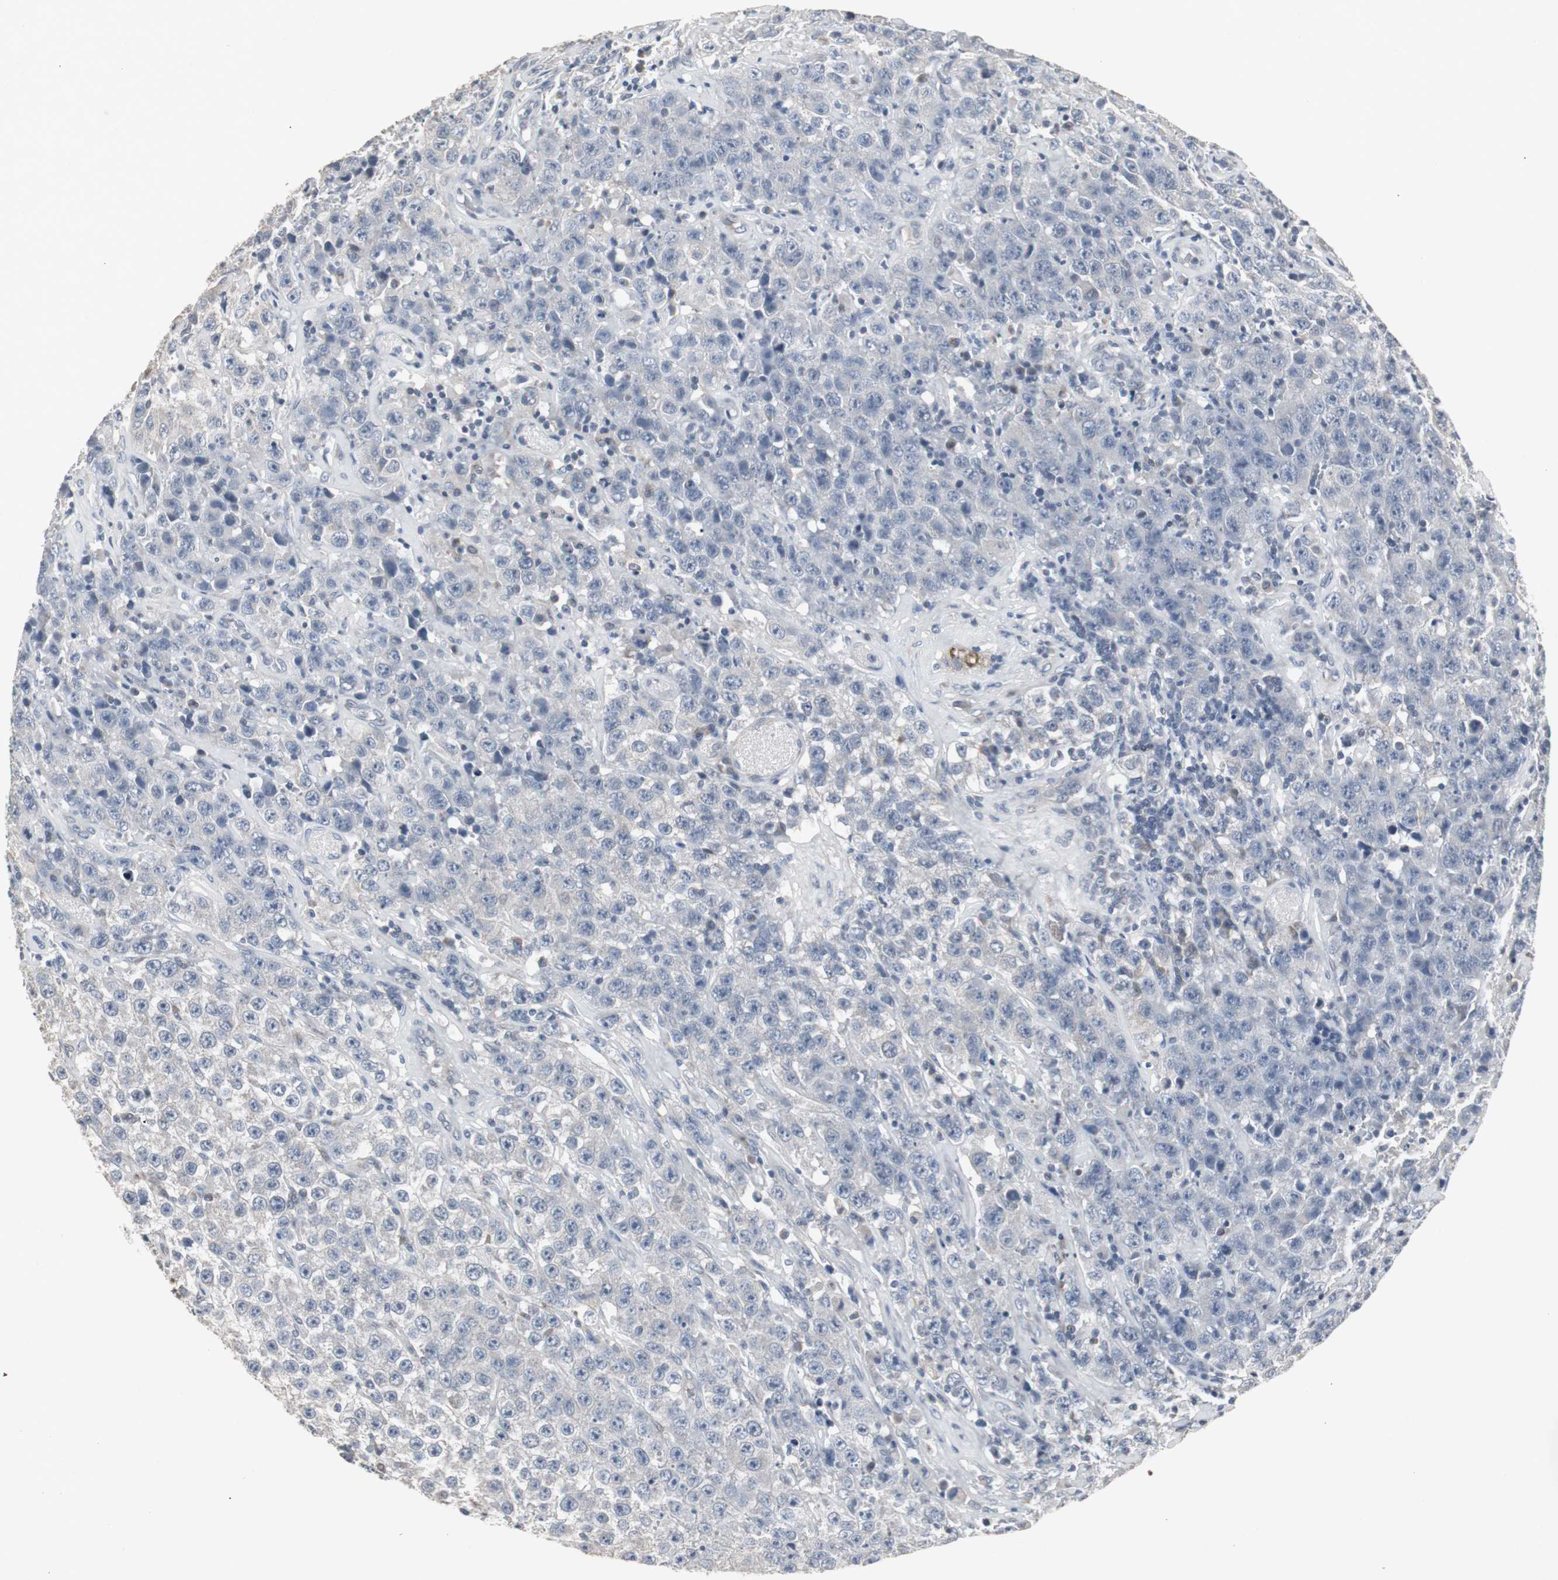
{"staining": {"intensity": "negative", "quantity": "none", "location": "none"}, "tissue": "testis cancer", "cell_type": "Tumor cells", "image_type": "cancer", "snomed": [{"axis": "morphology", "description": "Seminoma, NOS"}, {"axis": "topography", "description": "Testis"}], "caption": "Immunohistochemistry (IHC) image of human testis cancer stained for a protein (brown), which exhibits no expression in tumor cells. Nuclei are stained in blue.", "gene": "ACAA1", "patient": {"sex": "male", "age": 52}}